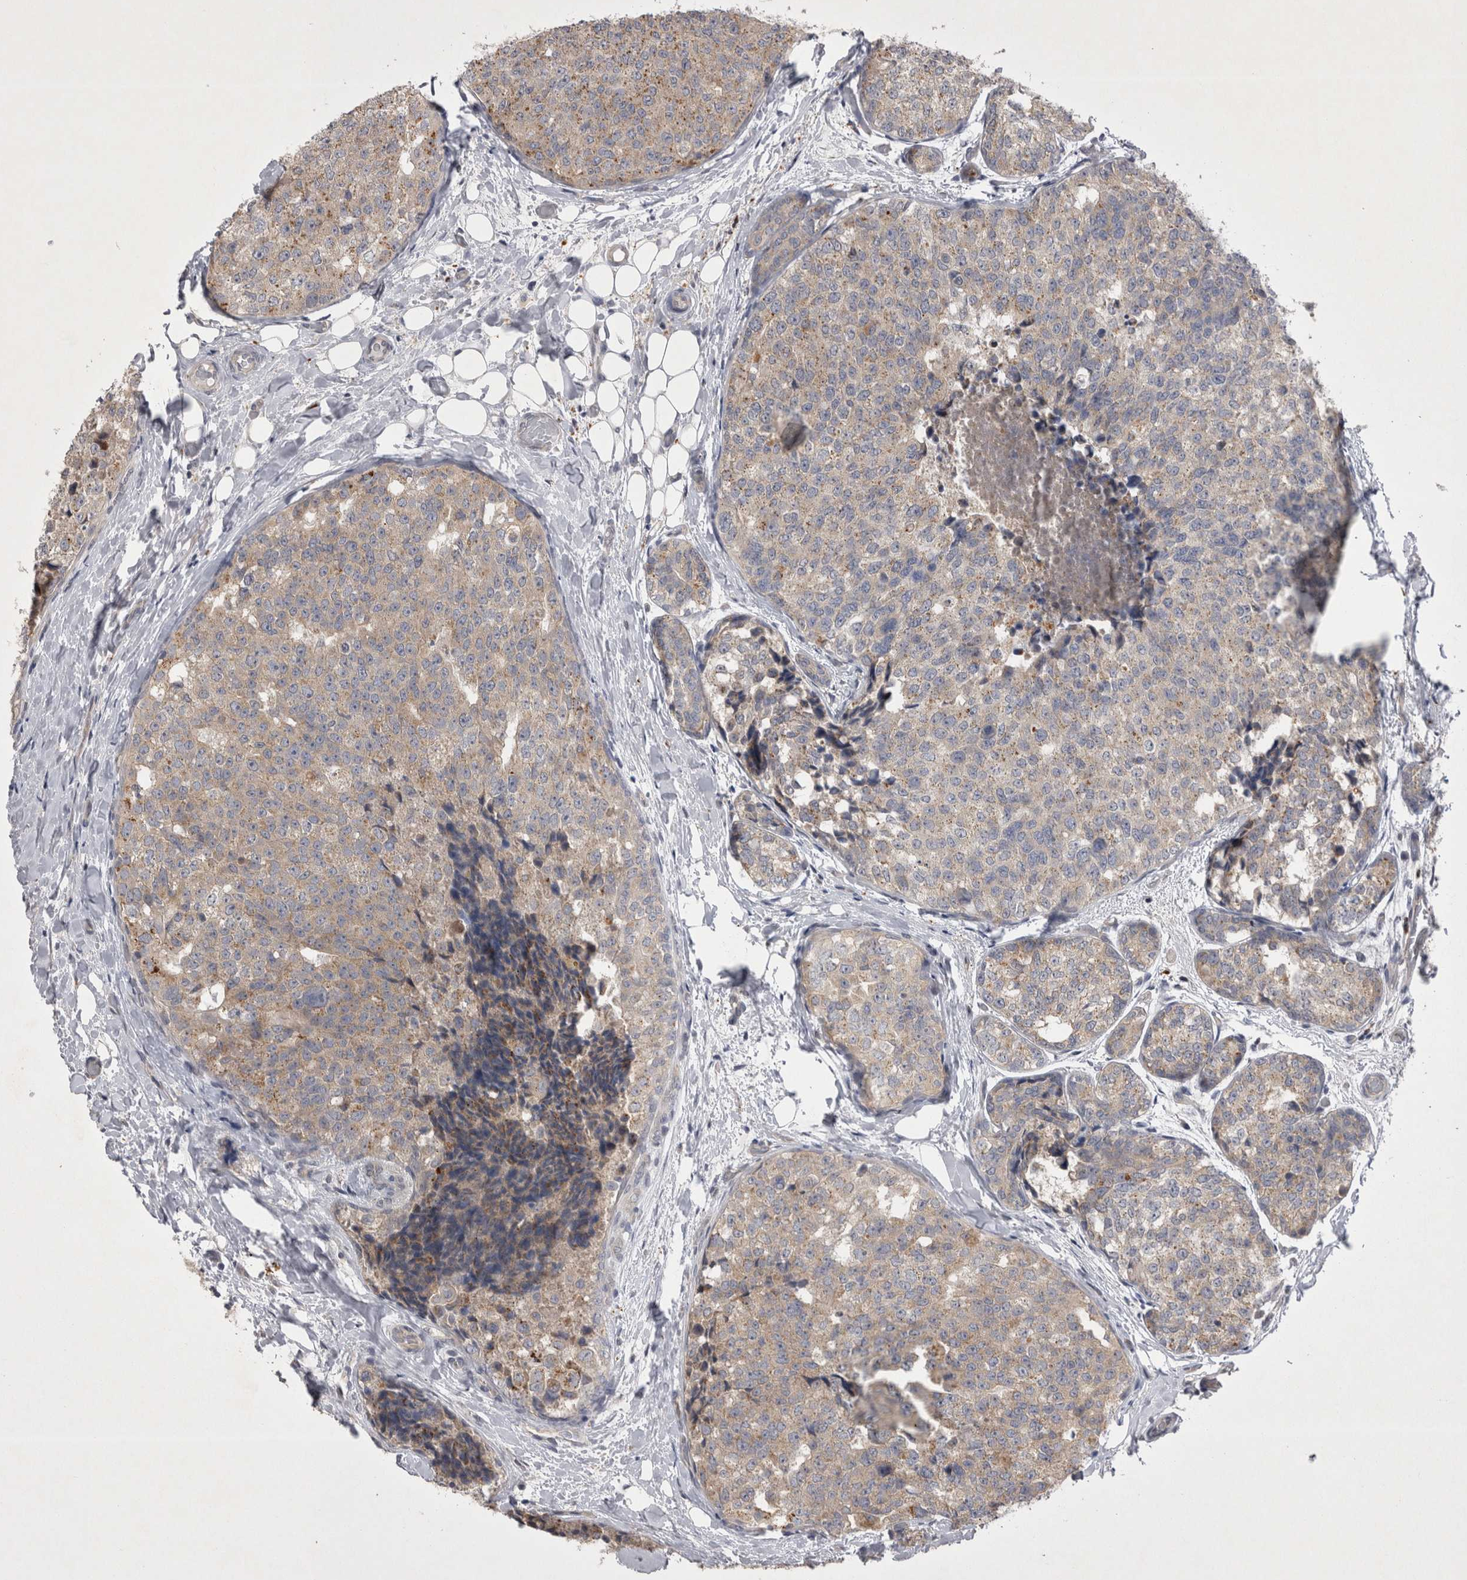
{"staining": {"intensity": "weak", "quantity": ">75%", "location": "cytoplasmic/membranous"}, "tissue": "breast cancer", "cell_type": "Tumor cells", "image_type": "cancer", "snomed": [{"axis": "morphology", "description": "Normal tissue, NOS"}, {"axis": "morphology", "description": "Duct carcinoma"}, {"axis": "topography", "description": "Breast"}], "caption": "Tumor cells exhibit low levels of weak cytoplasmic/membranous staining in about >75% of cells in human breast cancer.", "gene": "CTBS", "patient": {"sex": "female", "age": 43}}